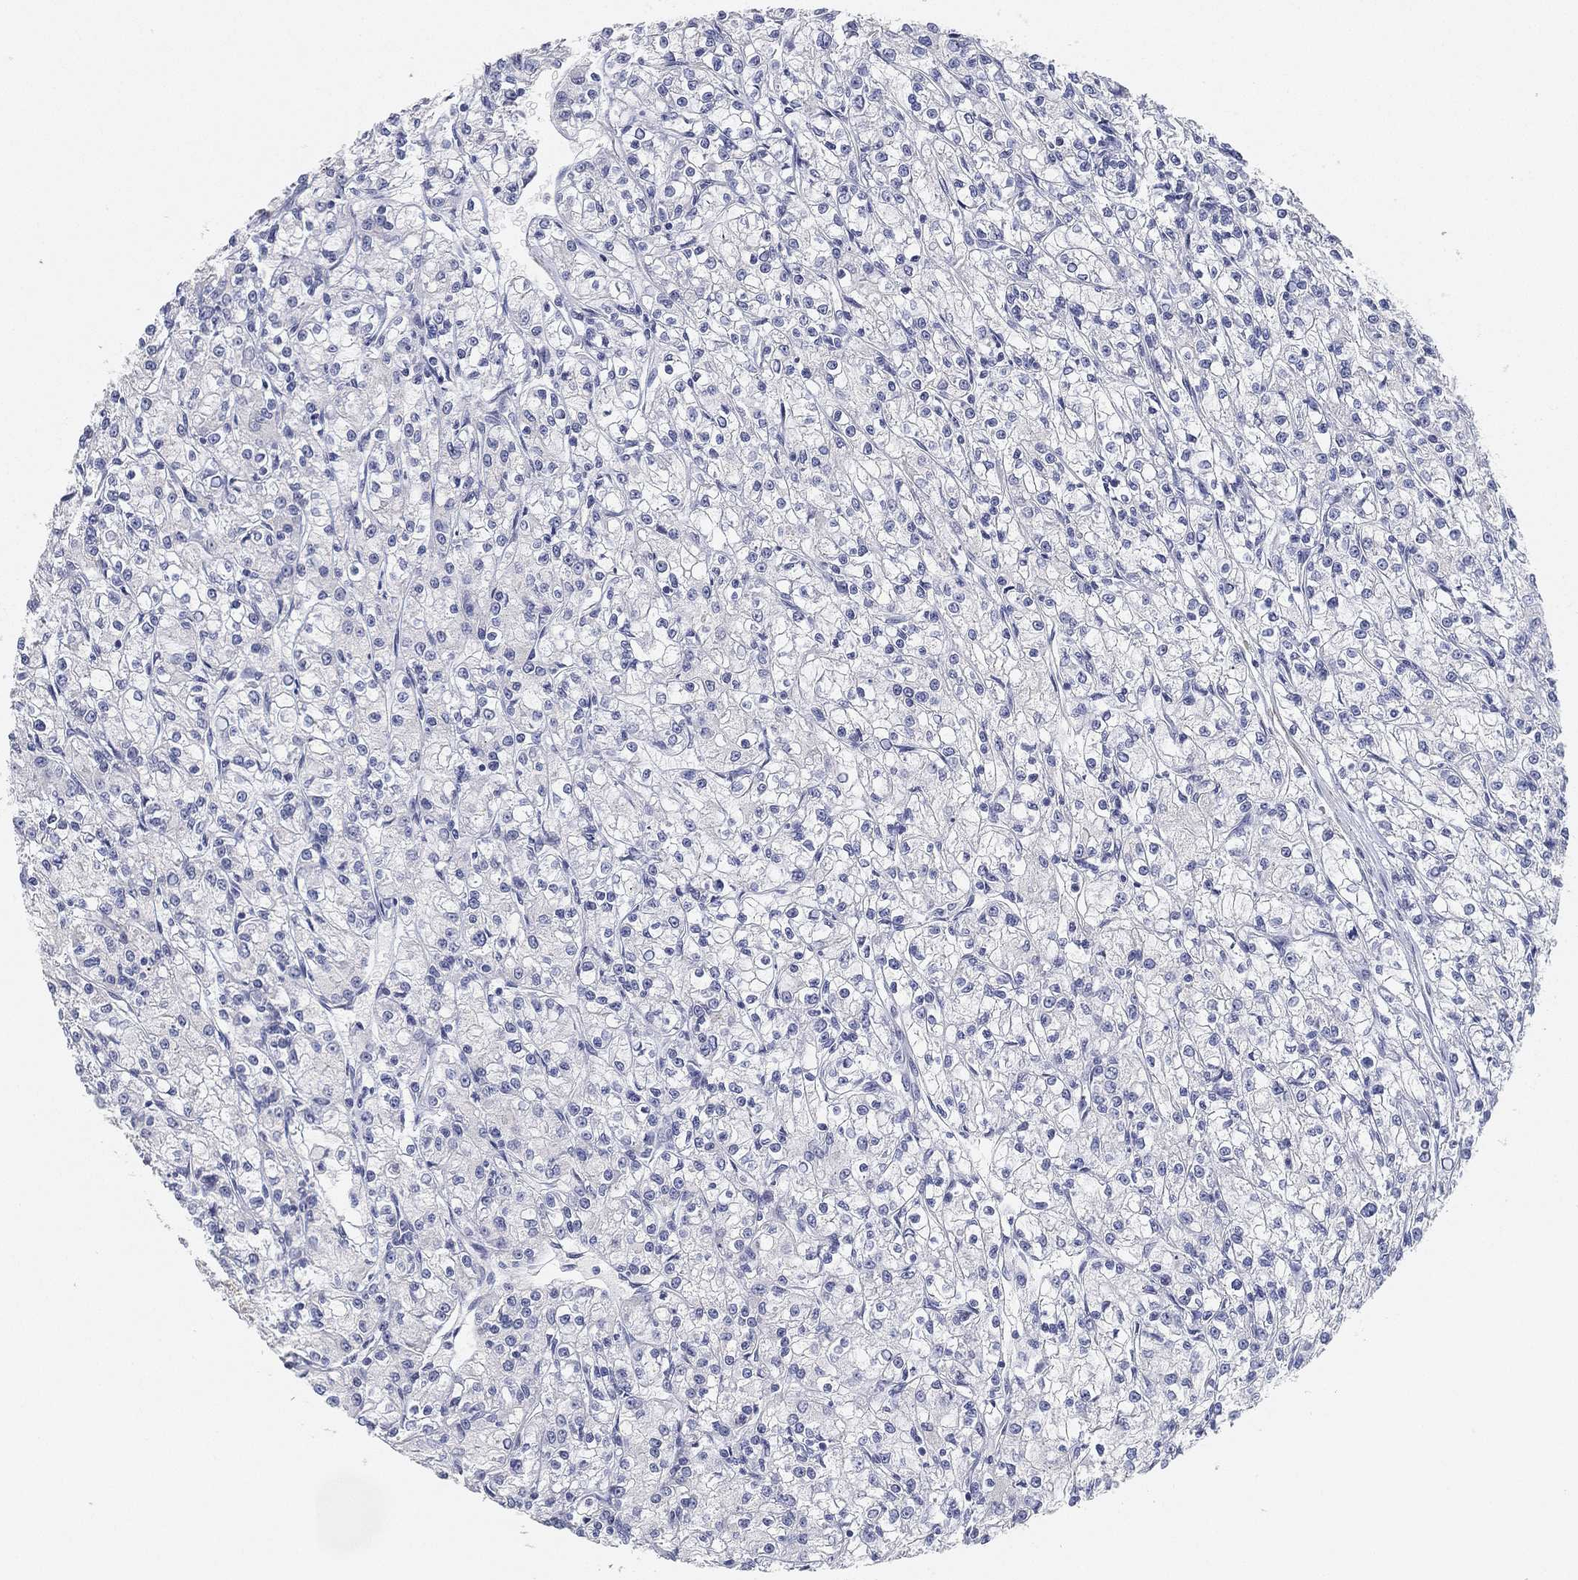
{"staining": {"intensity": "negative", "quantity": "none", "location": "none"}, "tissue": "renal cancer", "cell_type": "Tumor cells", "image_type": "cancer", "snomed": [{"axis": "morphology", "description": "Adenocarcinoma, NOS"}, {"axis": "topography", "description": "Kidney"}], "caption": "Immunohistochemistry of human renal adenocarcinoma exhibits no staining in tumor cells. (Immunohistochemistry (ihc), brightfield microscopy, high magnification).", "gene": "GPR61", "patient": {"sex": "female", "age": 59}}